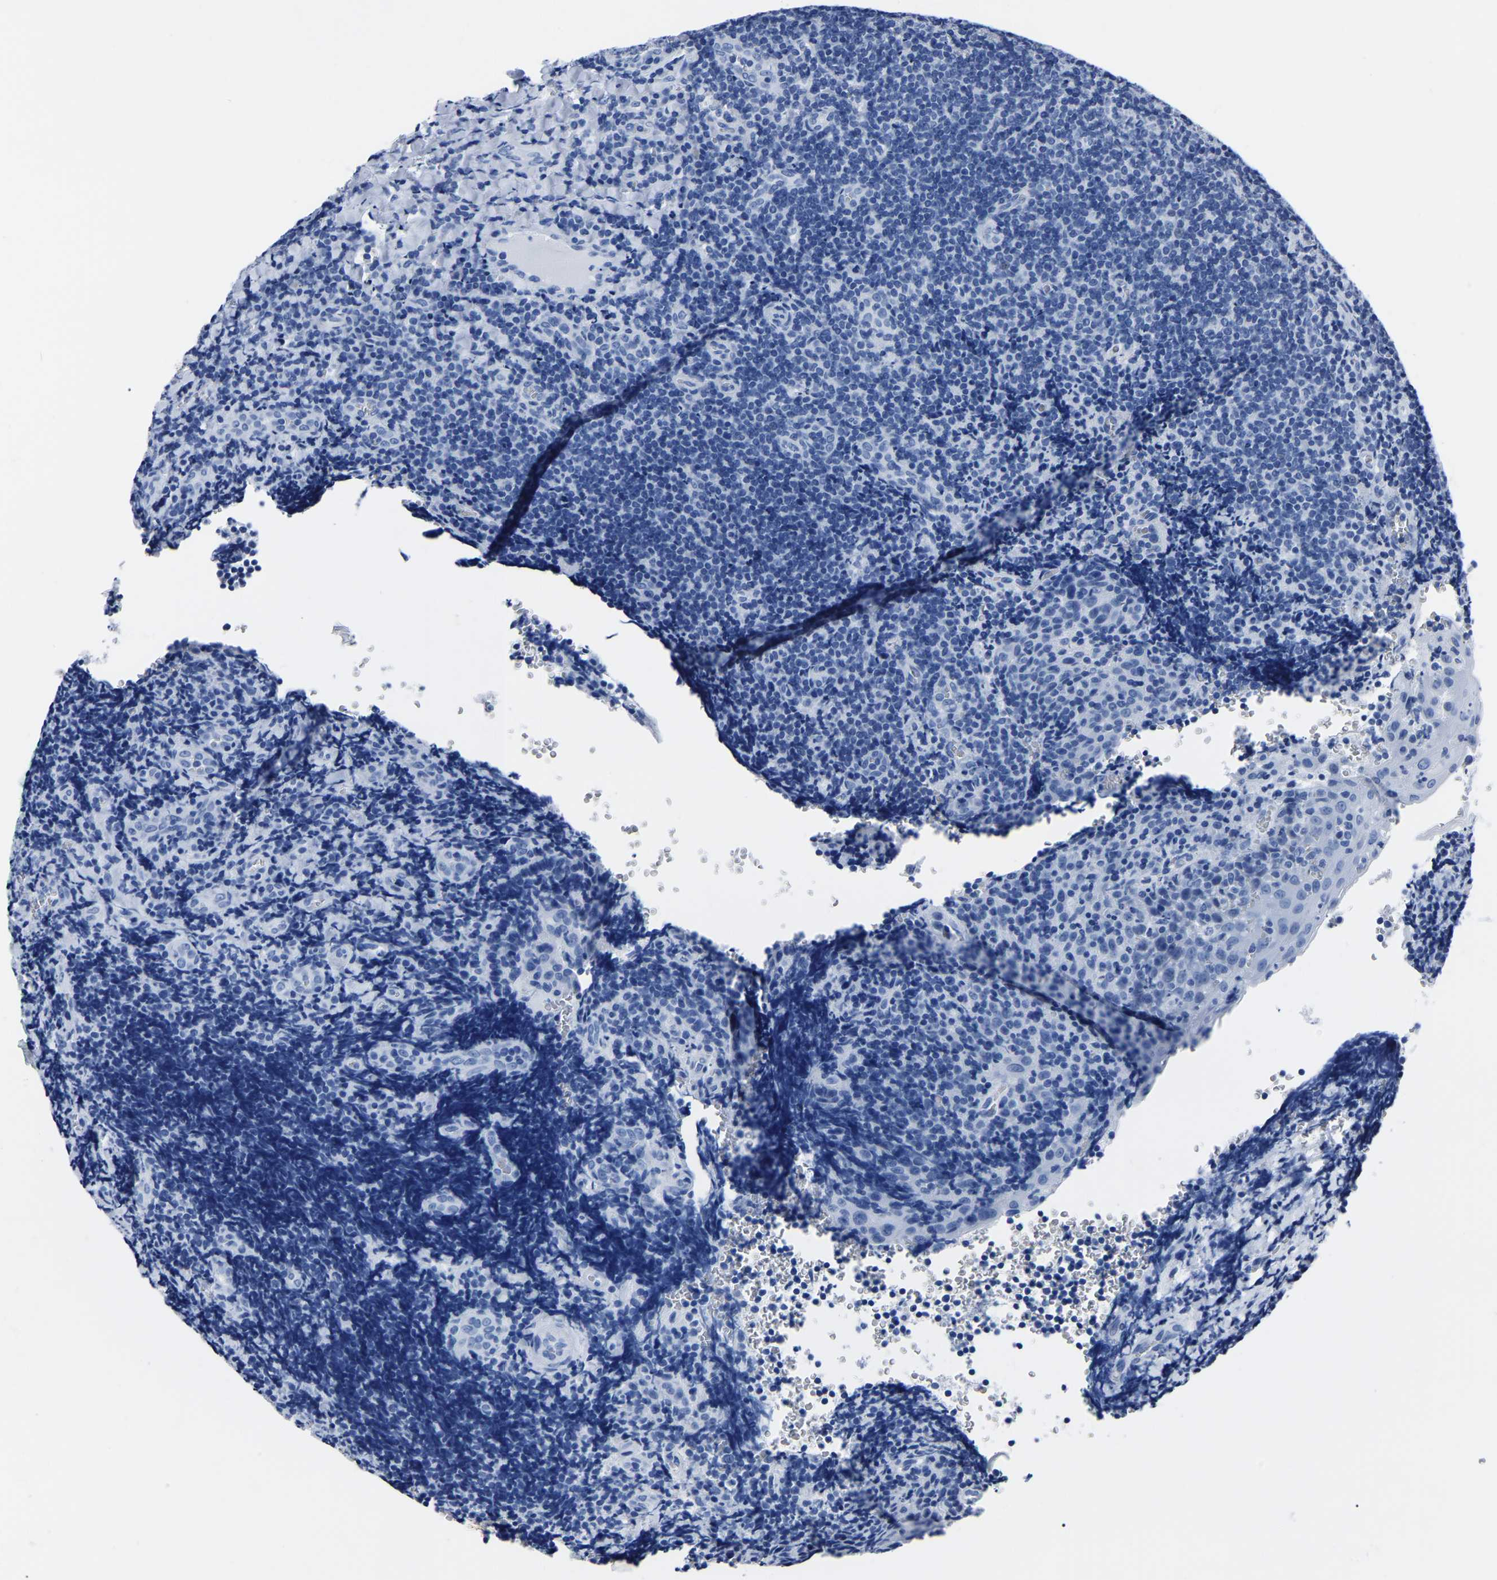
{"staining": {"intensity": "negative", "quantity": "none", "location": "none"}, "tissue": "tonsil", "cell_type": "Germinal center cells", "image_type": "normal", "snomed": [{"axis": "morphology", "description": "Normal tissue, NOS"}, {"axis": "morphology", "description": "Inflammation, NOS"}, {"axis": "topography", "description": "Tonsil"}], "caption": "Immunohistochemistry (IHC) photomicrograph of normal tonsil: tonsil stained with DAB (3,3'-diaminobenzidine) demonstrates no significant protein staining in germinal center cells. Brightfield microscopy of immunohistochemistry stained with DAB (3,3'-diaminobenzidine) (brown) and hematoxylin (blue), captured at high magnification.", "gene": "IMPG2", "patient": {"sex": "female", "age": 31}}